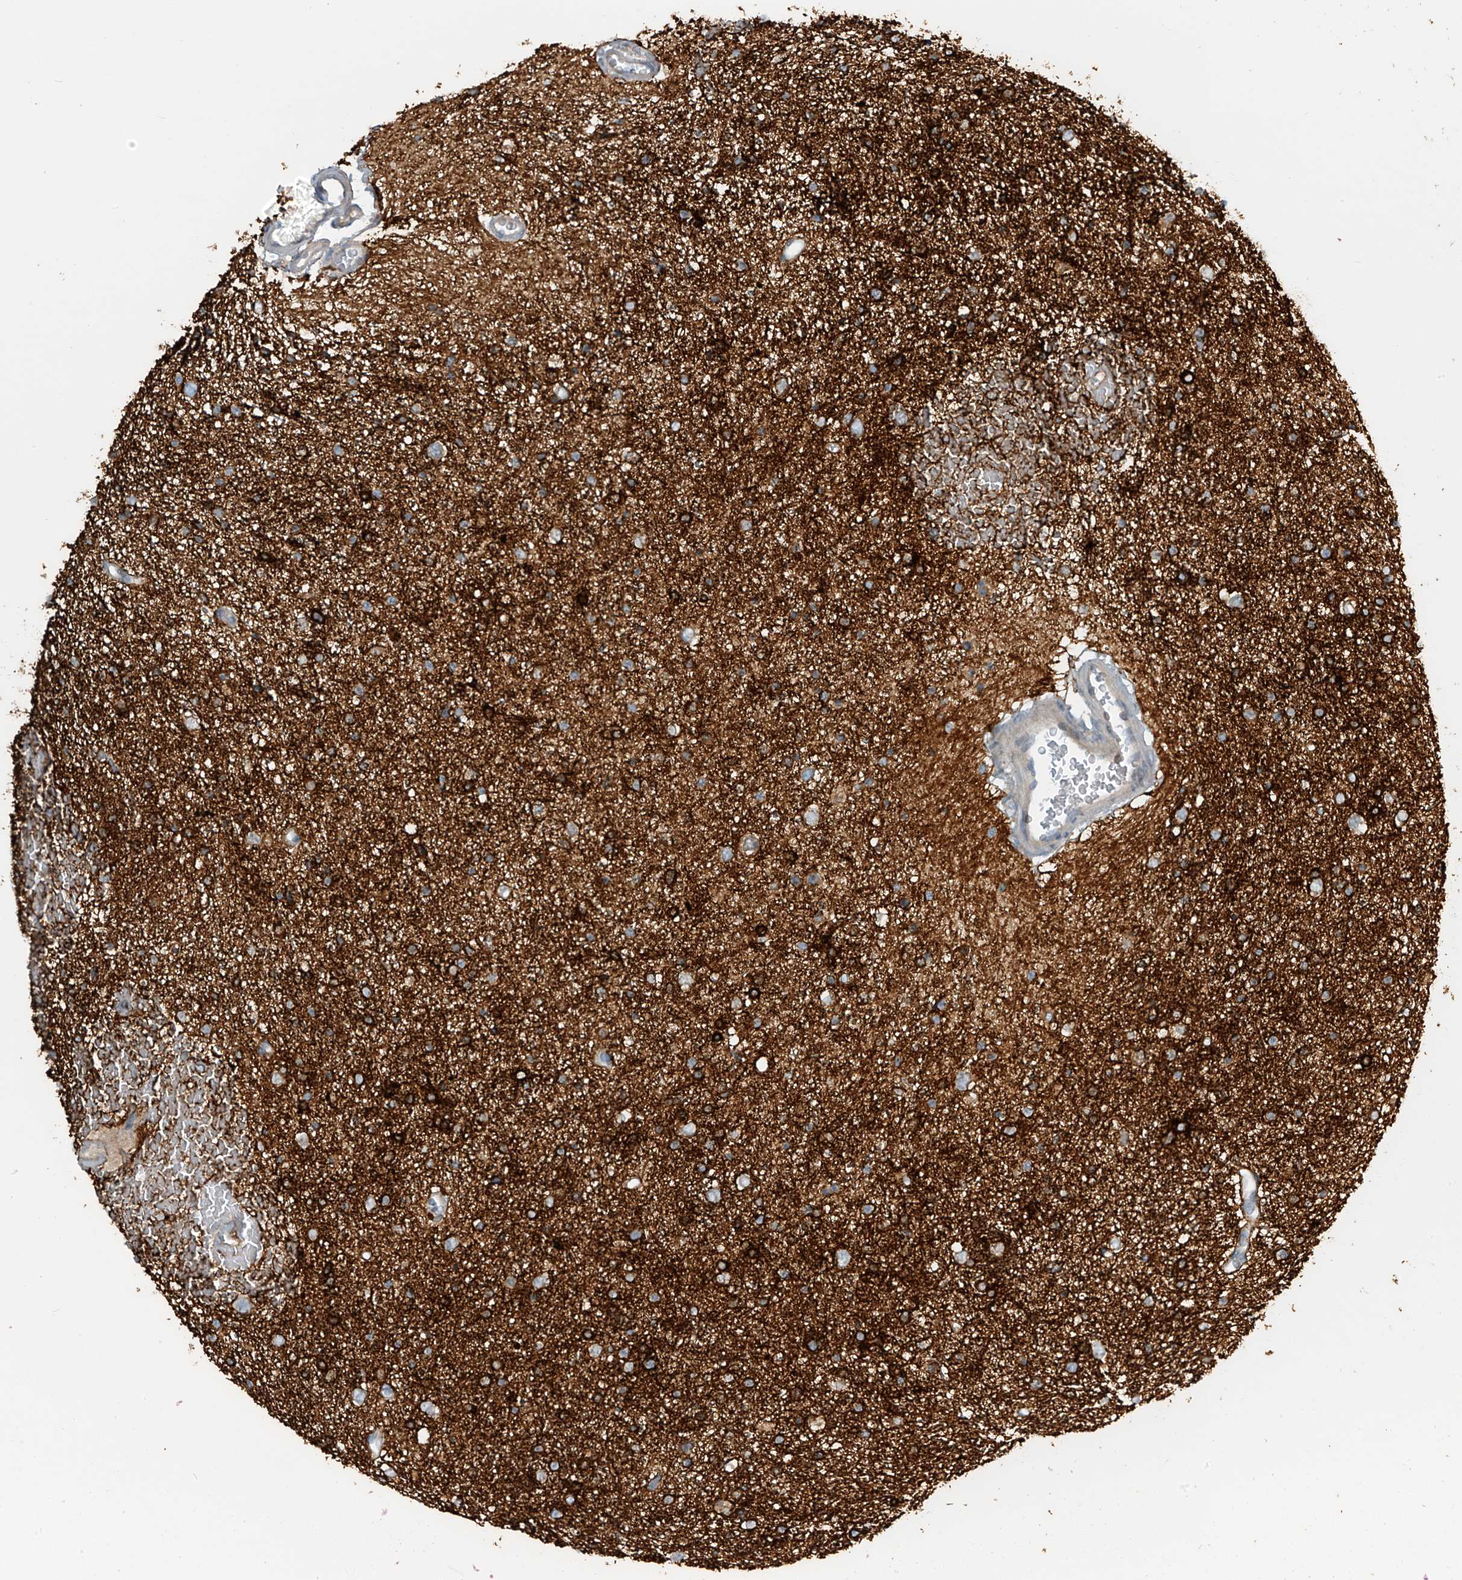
{"staining": {"intensity": "moderate", "quantity": "<25%", "location": "cytoplasmic/membranous"}, "tissue": "glioma", "cell_type": "Tumor cells", "image_type": "cancer", "snomed": [{"axis": "morphology", "description": "Glioma, malignant, Low grade"}, {"axis": "topography", "description": "Brain"}], "caption": "Protein expression analysis of human malignant low-grade glioma reveals moderate cytoplasmic/membranous staining in approximately <25% of tumor cells.", "gene": "FSD1L", "patient": {"sex": "female", "age": 37}}